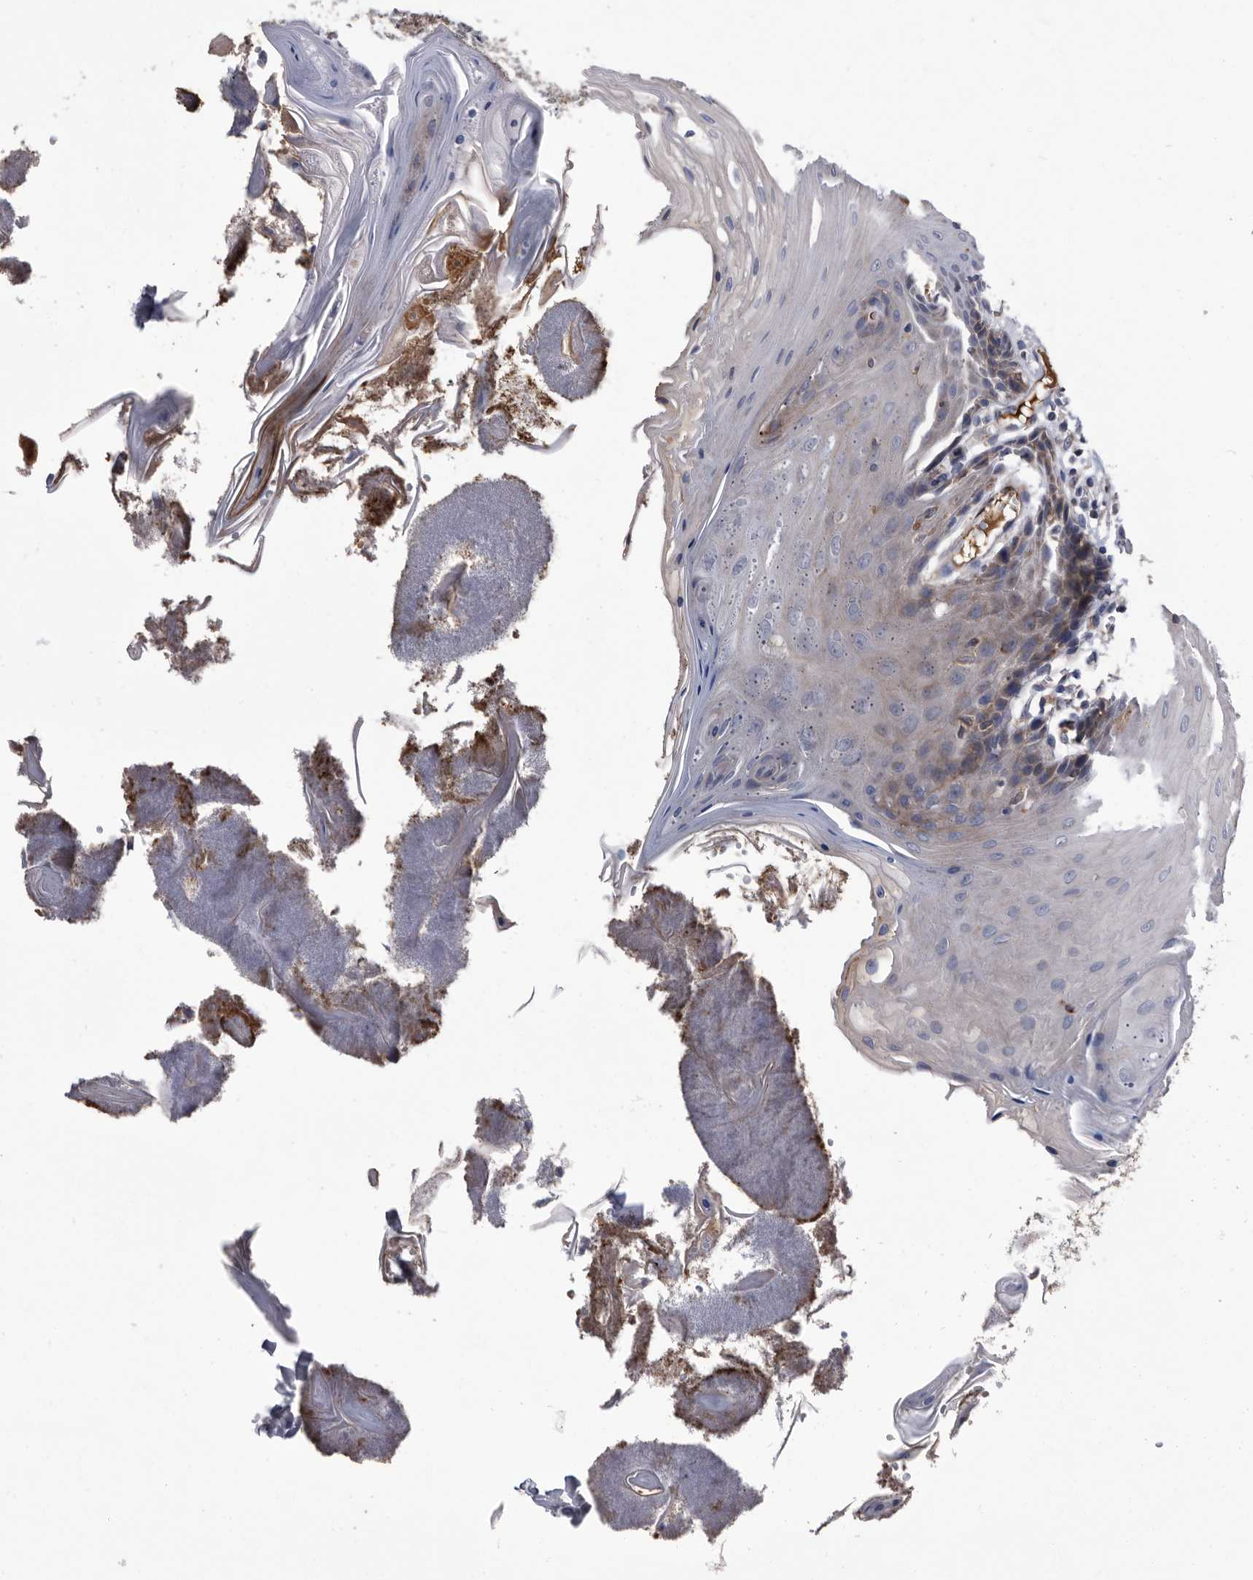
{"staining": {"intensity": "weak", "quantity": "<25%", "location": "cytoplasmic/membranous"}, "tissue": "oral mucosa", "cell_type": "Squamous epithelial cells", "image_type": "normal", "snomed": [{"axis": "morphology", "description": "Normal tissue, NOS"}, {"axis": "morphology", "description": "Squamous cell carcinoma, NOS"}, {"axis": "topography", "description": "Skeletal muscle"}, {"axis": "topography", "description": "Oral tissue"}, {"axis": "topography", "description": "Salivary gland"}, {"axis": "topography", "description": "Head-Neck"}], "caption": "Protein analysis of unremarkable oral mucosa shows no significant staining in squamous epithelial cells. (IHC, brightfield microscopy, high magnification).", "gene": "DTNBP1", "patient": {"sex": "male", "age": 54}}